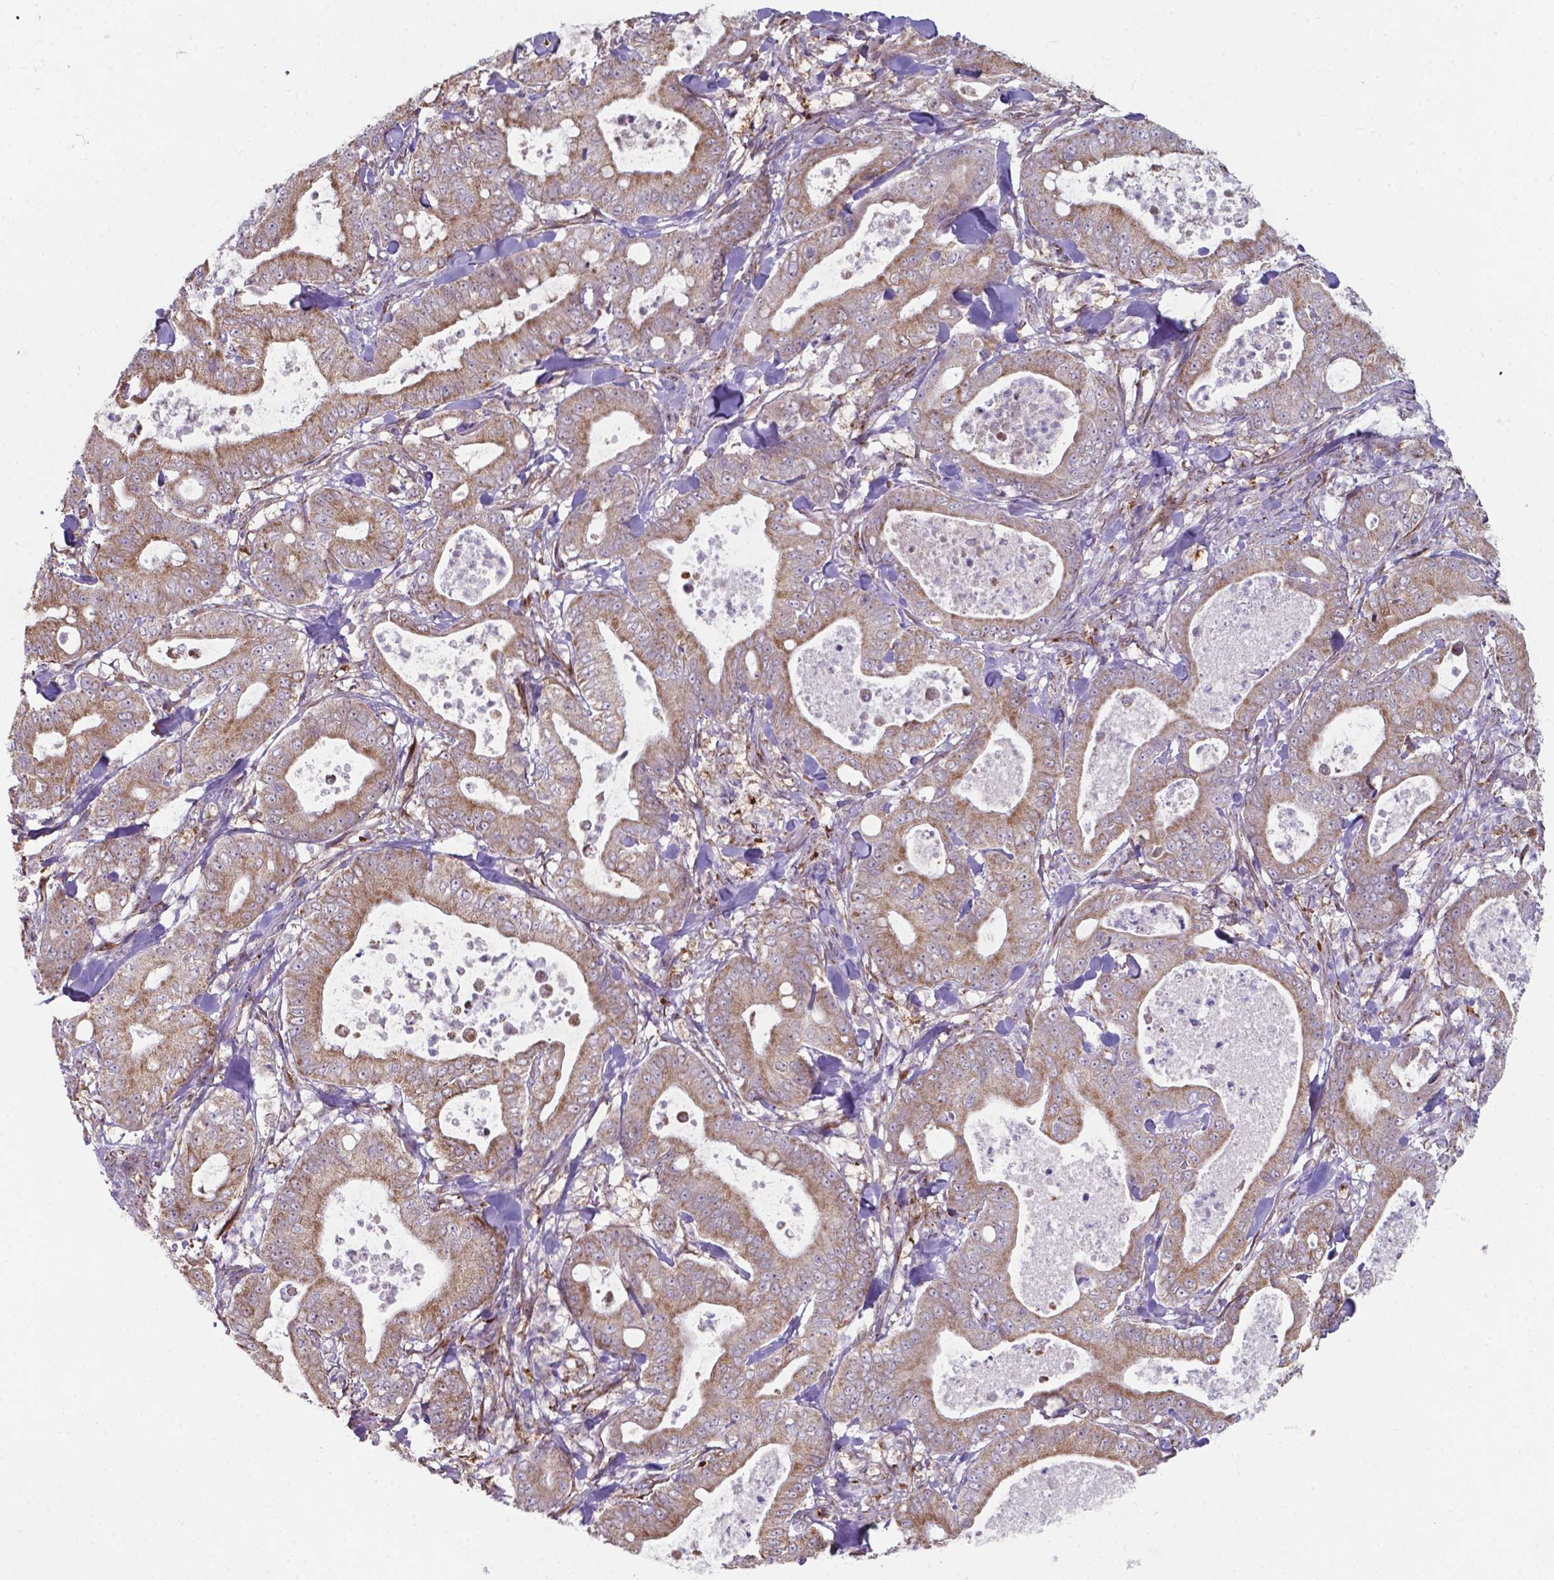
{"staining": {"intensity": "moderate", "quantity": ">75%", "location": "cytoplasmic/membranous"}, "tissue": "pancreatic cancer", "cell_type": "Tumor cells", "image_type": "cancer", "snomed": [{"axis": "morphology", "description": "Adenocarcinoma, NOS"}, {"axis": "topography", "description": "Pancreas"}], "caption": "This micrograph displays immunohistochemistry staining of pancreatic adenocarcinoma, with medium moderate cytoplasmic/membranous staining in about >75% of tumor cells.", "gene": "FAM114A1", "patient": {"sex": "male", "age": 71}}